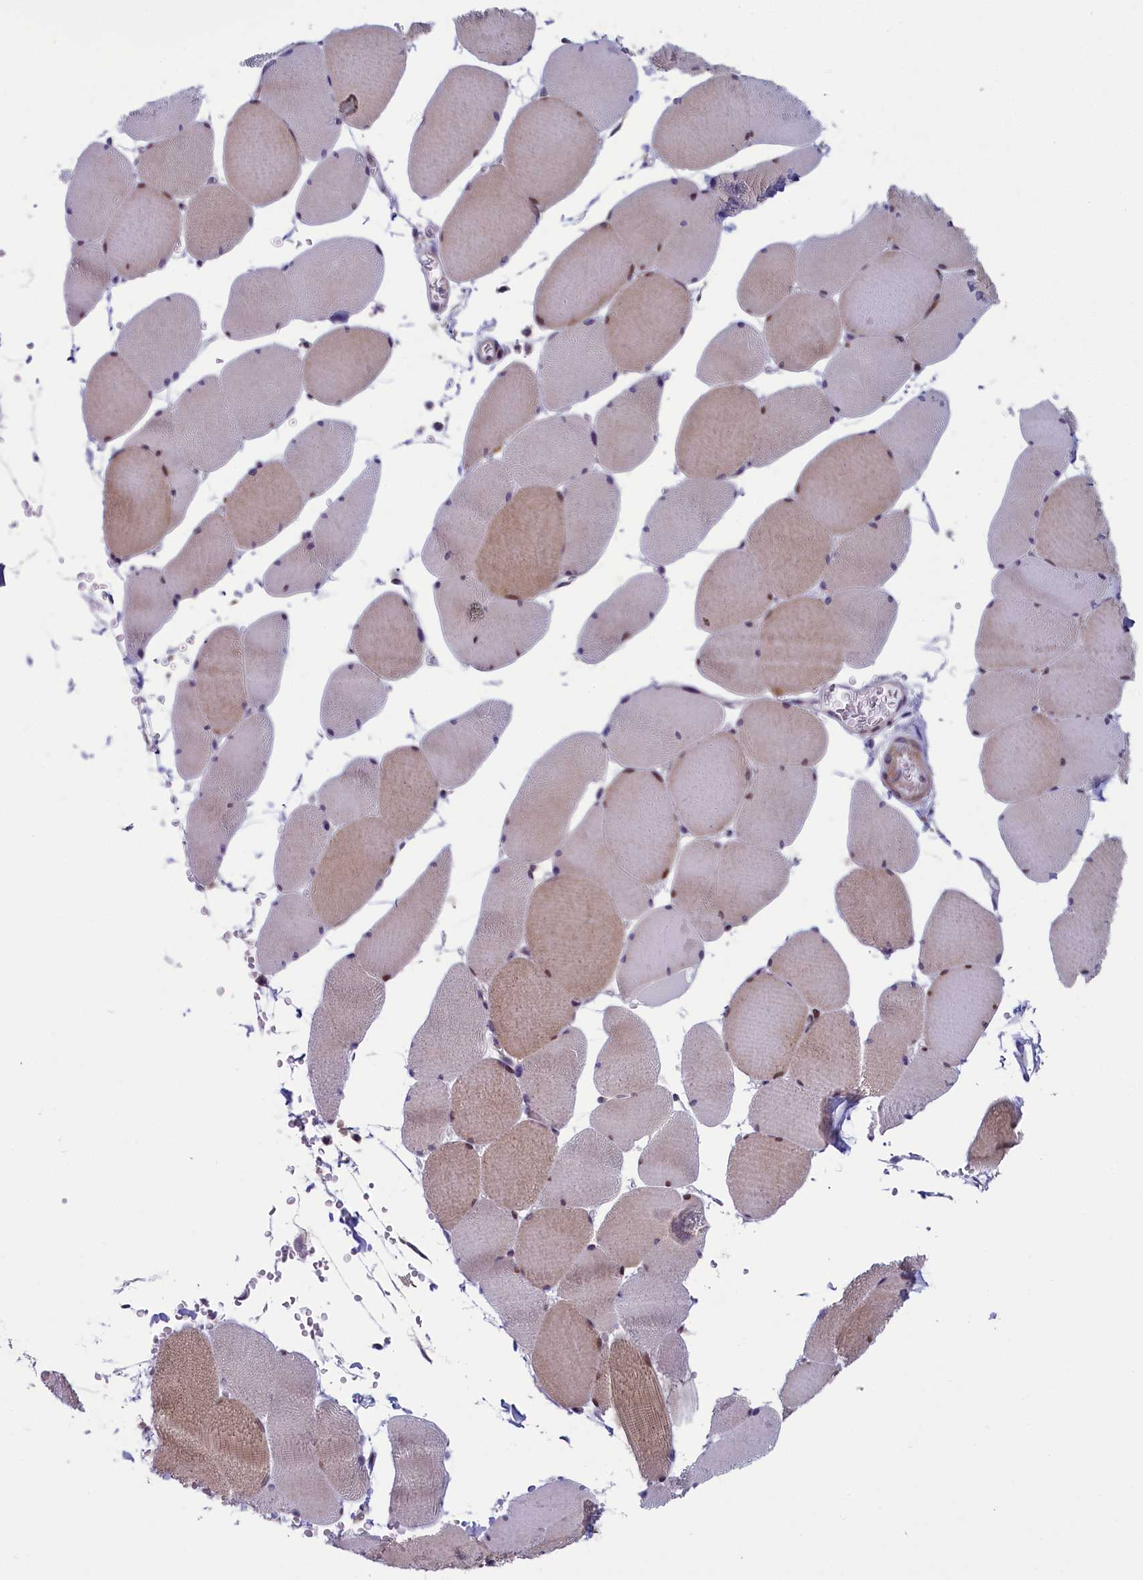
{"staining": {"intensity": "moderate", "quantity": "25%-75%", "location": "cytoplasmic/membranous"}, "tissue": "skeletal muscle", "cell_type": "Myocytes", "image_type": "normal", "snomed": [{"axis": "morphology", "description": "Normal tissue, NOS"}, {"axis": "topography", "description": "Skeletal muscle"}, {"axis": "topography", "description": "Head-Neck"}], "caption": "Skeletal muscle stained for a protein (brown) demonstrates moderate cytoplasmic/membranous positive staining in approximately 25%-75% of myocytes.", "gene": "ANKRD39", "patient": {"sex": "male", "age": 66}}